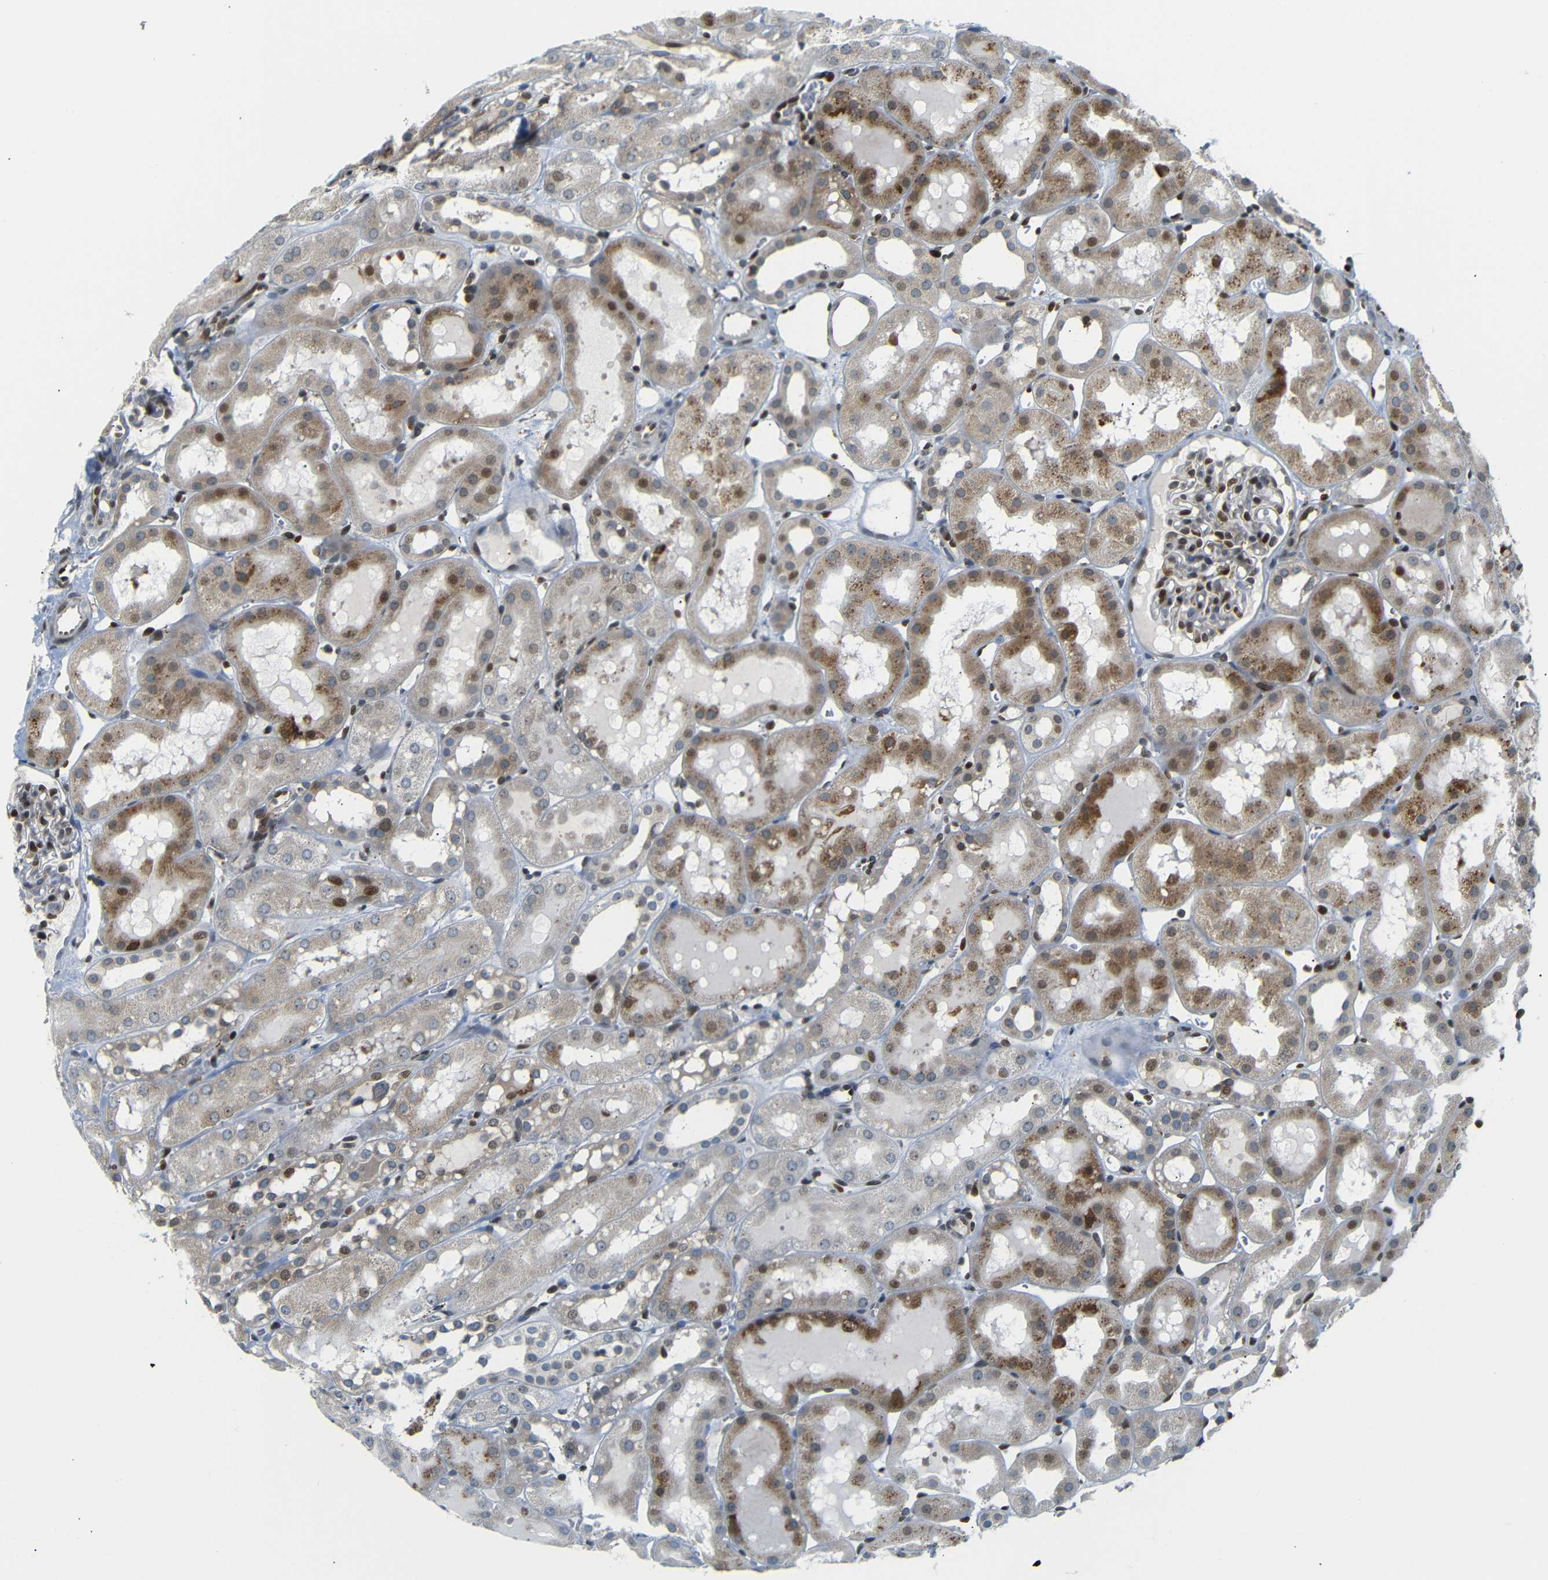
{"staining": {"intensity": "moderate", "quantity": "25%-75%", "location": "nuclear"}, "tissue": "kidney", "cell_type": "Cells in glomeruli", "image_type": "normal", "snomed": [{"axis": "morphology", "description": "Normal tissue, NOS"}, {"axis": "topography", "description": "Kidney"}, {"axis": "topography", "description": "Urinary bladder"}], "caption": "This micrograph displays unremarkable kidney stained with immunohistochemistry (IHC) to label a protein in brown. The nuclear of cells in glomeruli show moderate positivity for the protein. Nuclei are counter-stained blue.", "gene": "SPCS2", "patient": {"sex": "male", "age": 16}}